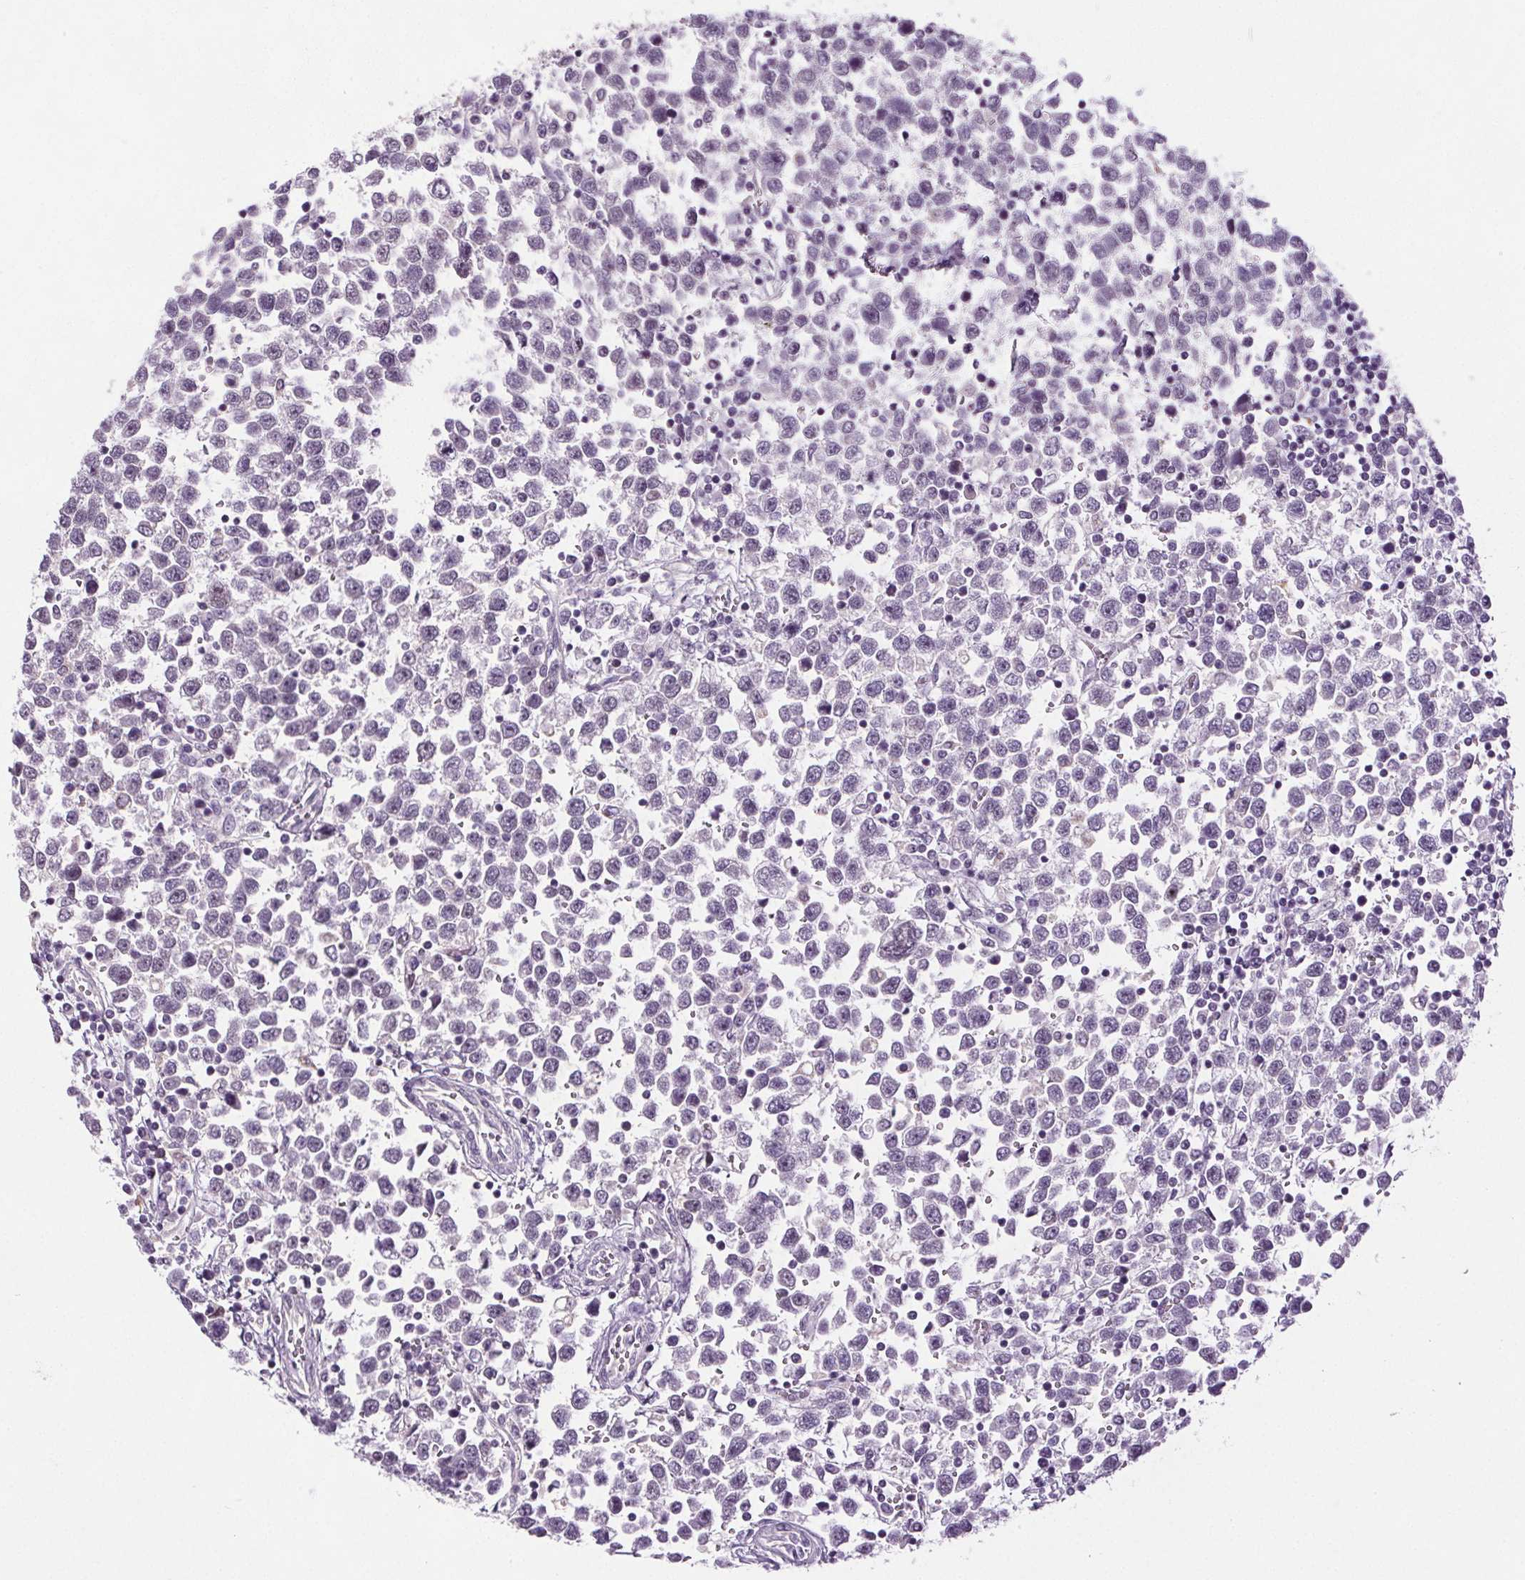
{"staining": {"intensity": "negative", "quantity": "none", "location": "none"}, "tissue": "testis cancer", "cell_type": "Tumor cells", "image_type": "cancer", "snomed": [{"axis": "morphology", "description": "Seminoma, NOS"}, {"axis": "topography", "description": "Testis"}], "caption": "IHC micrograph of human testis seminoma stained for a protein (brown), which displays no expression in tumor cells.", "gene": "GPIHBP1", "patient": {"sex": "male", "age": 34}}